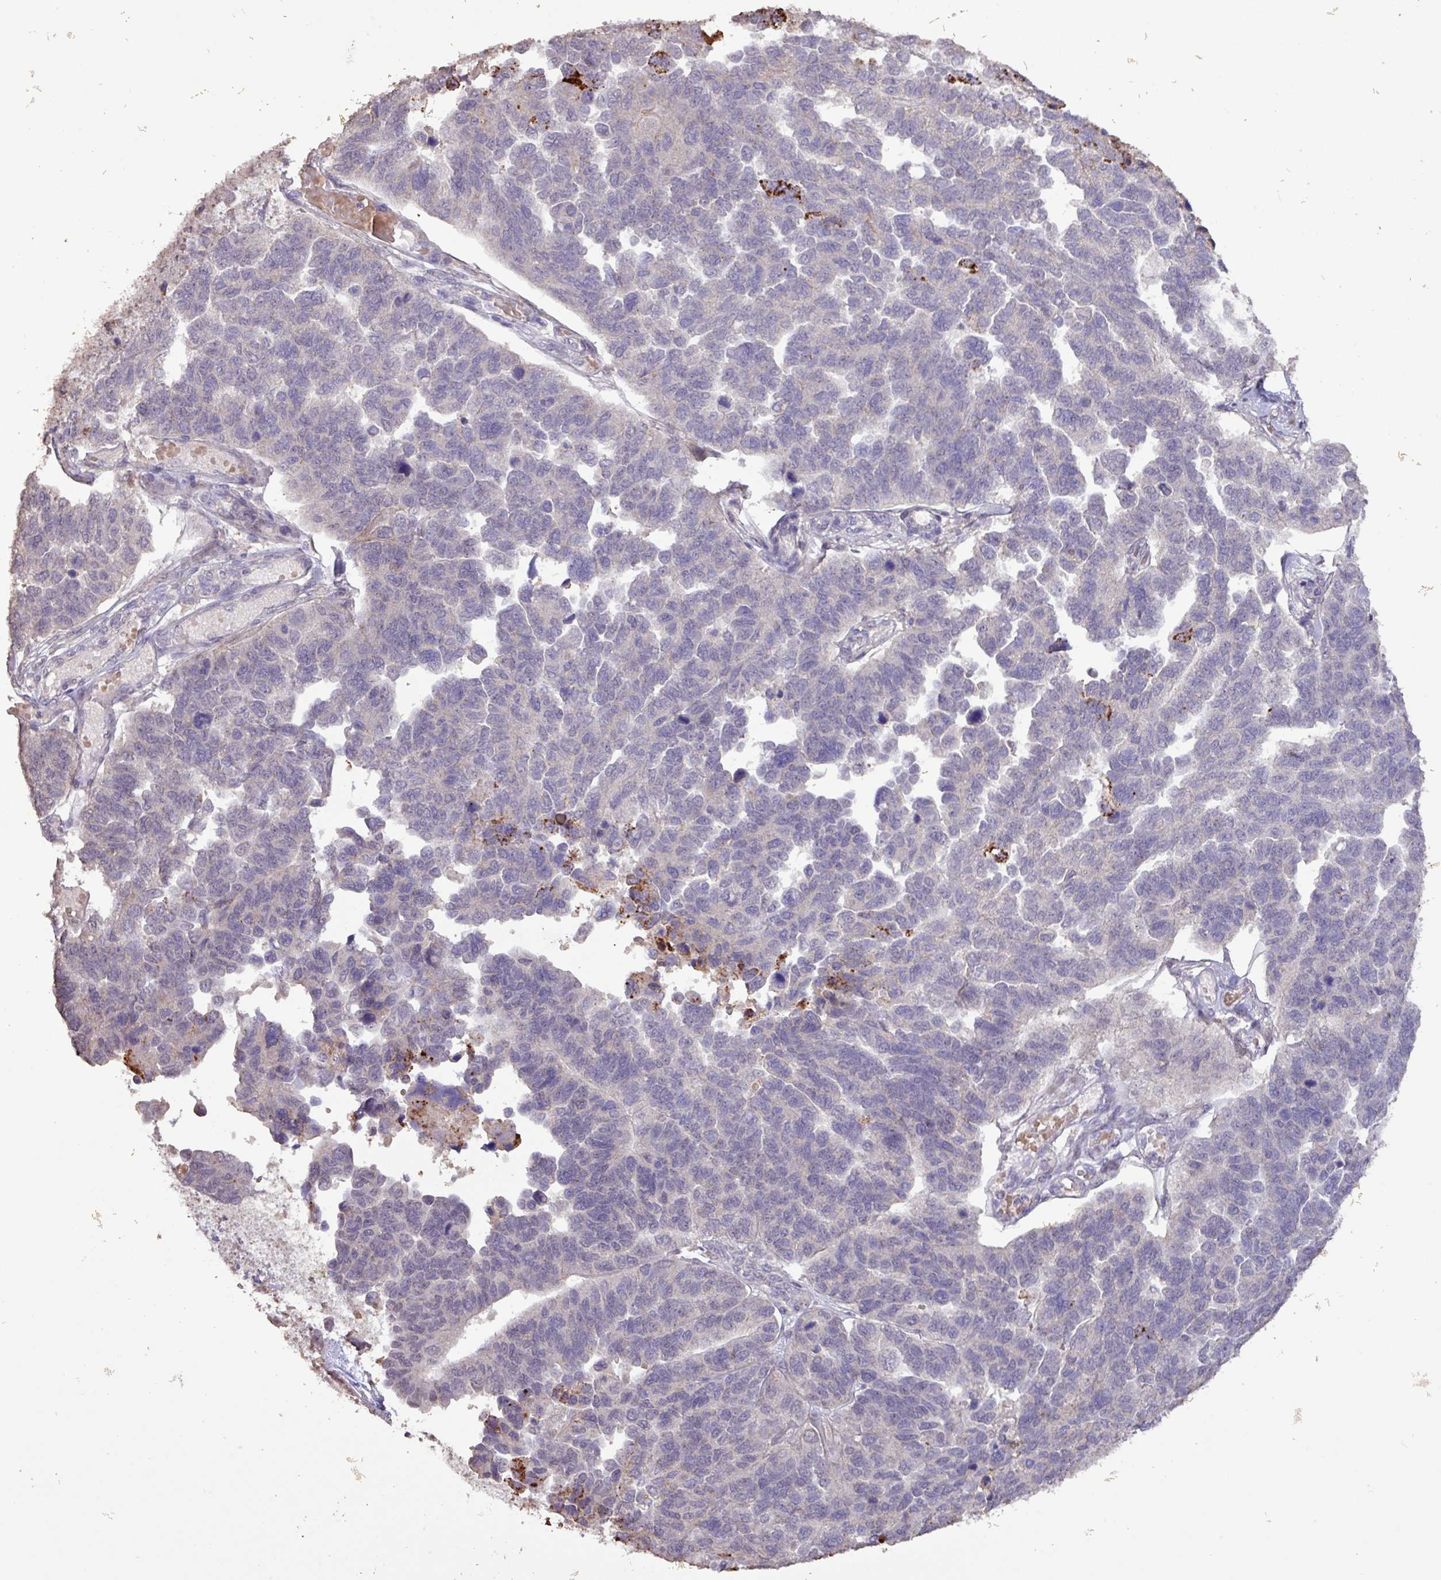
{"staining": {"intensity": "weak", "quantity": "<25%", "location": "cytoplasmic/membranous"}, "tissue": "ovarian cancer", "cell_type": "Tumor cells", "image_type": "cancer", "snomed": [{"axis": "morphology", "description": "Cystadenocarcinoma, serous, NOS"}, {"axis": "topography", "description": "Ovary"}], "caption": "Immunohistochemistry (IHC) photomicrograph of neoplastic tissue: human serous cystadenocarcinoma (ovarian) stained with DAB reveals no significant protein positivity in tumor cells. The staining was performed using DAB (3,3'-diaminobenzidine) to visualize the protein expression in brown, while the nuclei were stained in blue with hematoxylin (Magnification: 20x).", "gene": "L3MBTL3", "patient": {"sex": "female", "age": 64}}